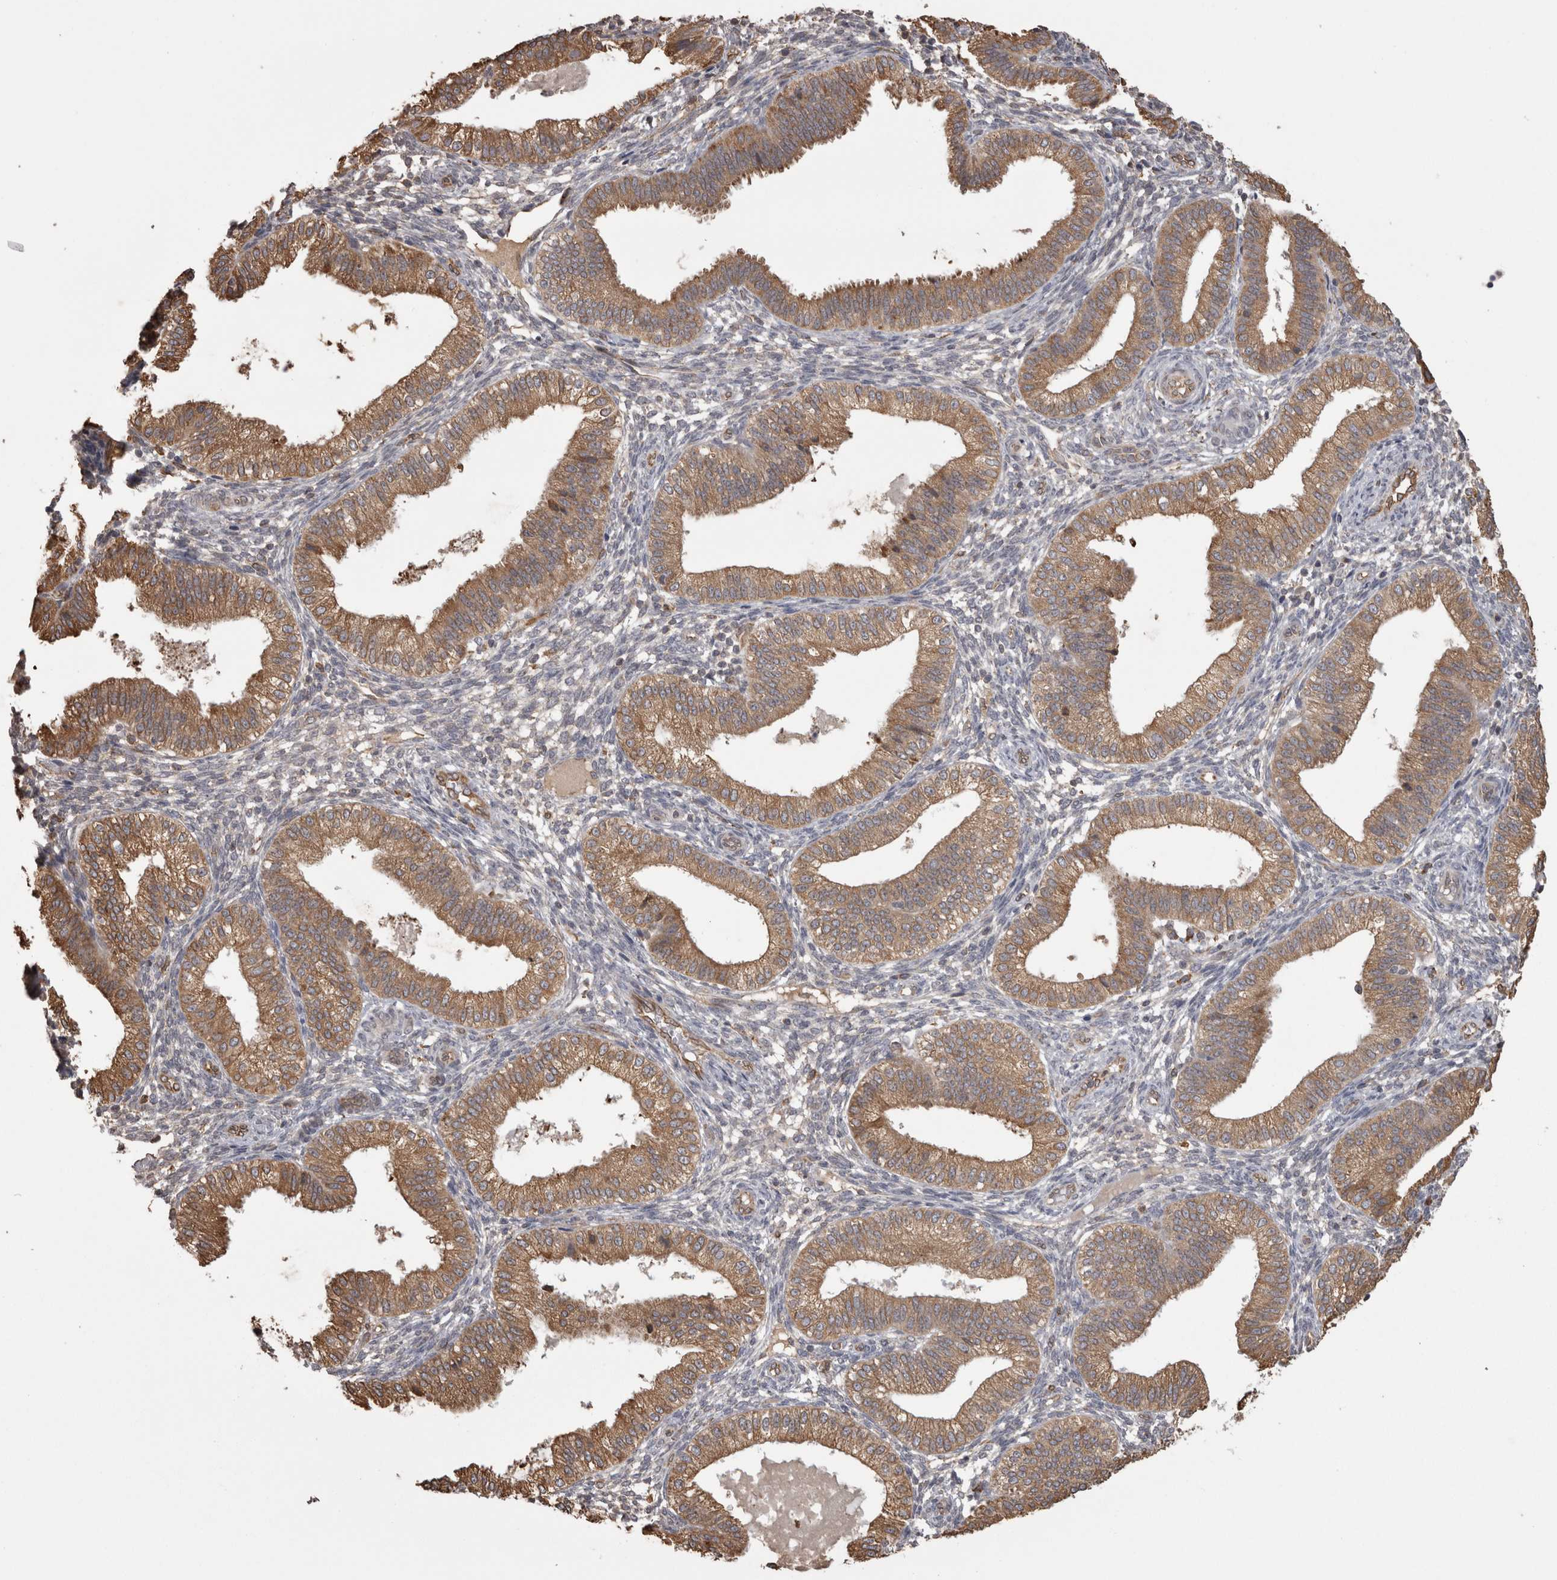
{"staining": {"intensity": "weak", "quantity": "<25%", "location": "cytoplasmic/membranous"}, "tissue": "endometrium", "cell_type": "Cells in endometrial stroma", "image_type": "normal", "snomed": [{"axis": "morphology", "description": "Normal tissue, NOS"}, {"axis": "topography", "description": "Endometrium"}], "caption": "Immunohistochemical staining of benign endometrium exhibits no significant positivity in cells in endometrial stroma.", "gene": "PON2", "patient": {"sex": "female", "age": 39}}